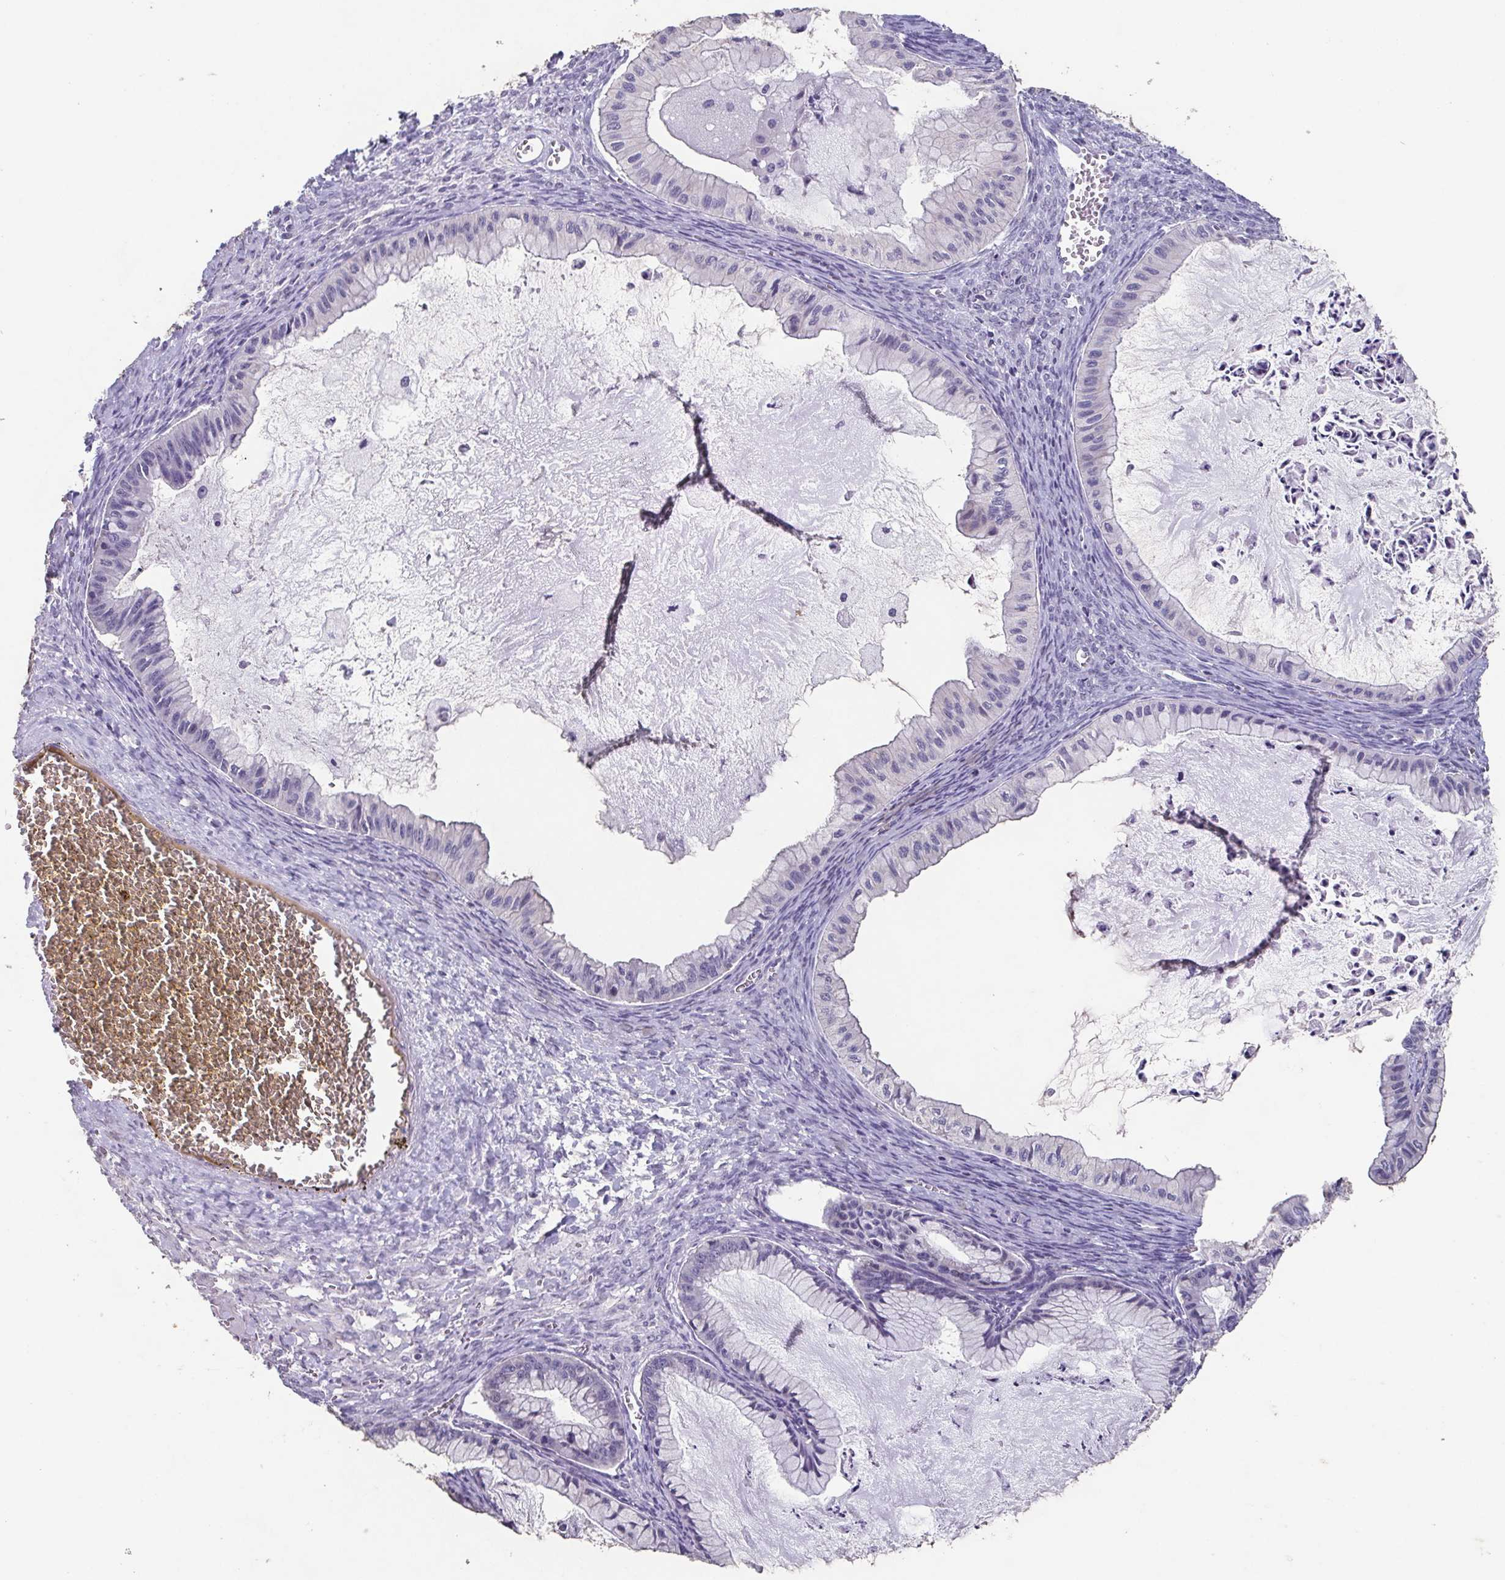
{"staining": {"intensity": "negative", "quantity": "none", "location": "none"}, "tissue": "ovarian cancer", "cell_type": "Tumor cells", "image_type": "cancer", "snomed": [{"axis": "morphology", "description": "Cystadenocarcinoma, mucinous, NOS"}, {"axis": "topography", "description": "Ovary"}], "caption": "IHC of ovarian mucinous cystadenocarcinoma demonstrates no positivity in tumor cells.", "gene": "GHRL", "patient": {"sex": "female", "age": 72}}